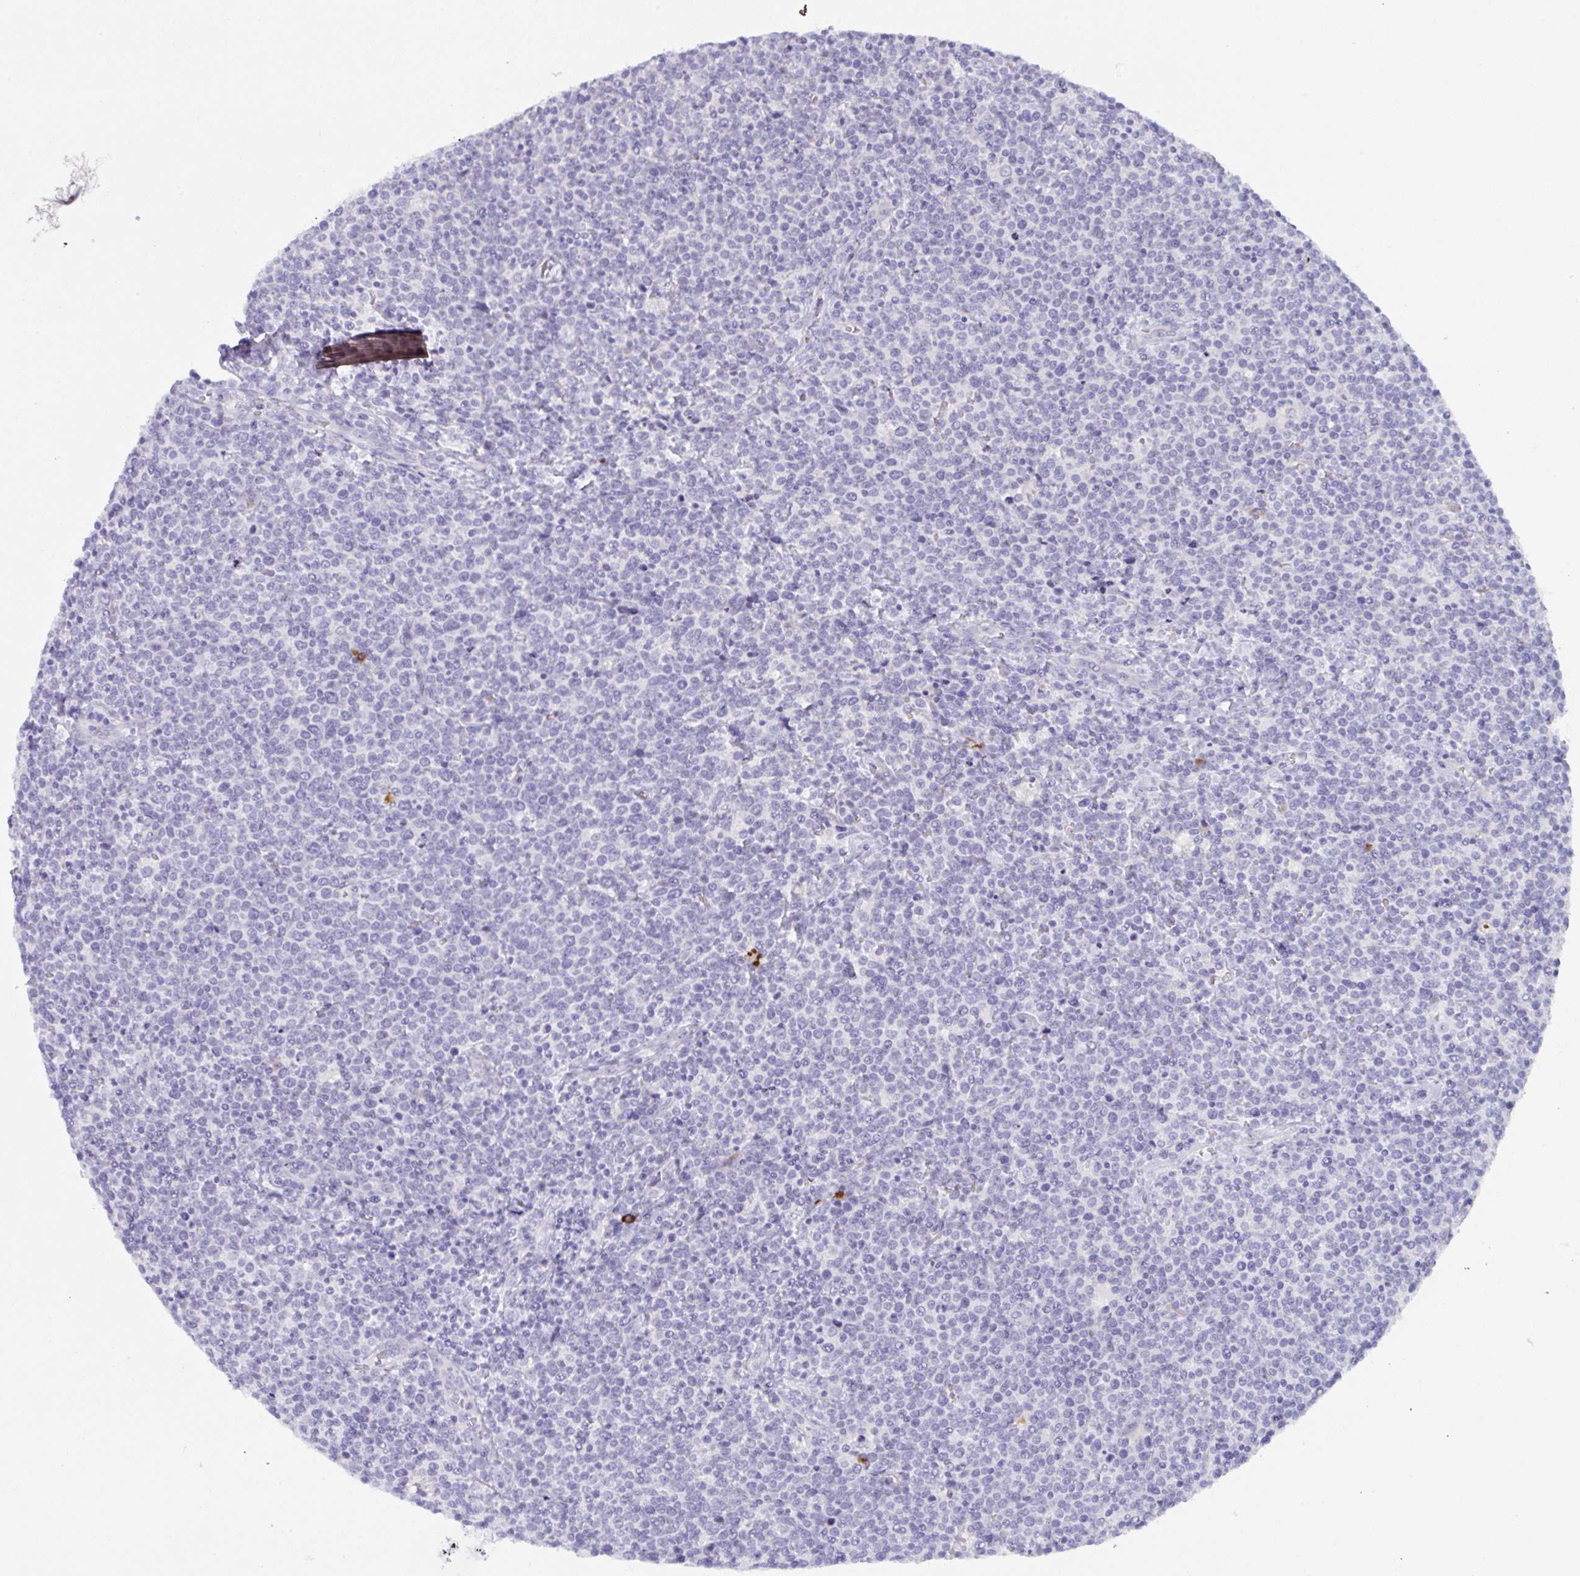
{"staining": {"intensity": "negative", "quantity": "none", "location": "none"}, "tissue": "lymphoma", "cell_type": "Tumor cells", "image_type": "cancer", "snomed": [{"axis": "morphology", "description": "Malignant lymphoma, non-Hodgkin's type, High grade"}, {"axis": "topography", "description": "Lymph node"}], "caption": "Immunohistochemical staining of high-grade malignant lymphoma, non-Hodgkin's type reveals no significant positivity in tumor cells.", "gene": "ZNF684", "patient": {"sex": "male", "age": 61}}